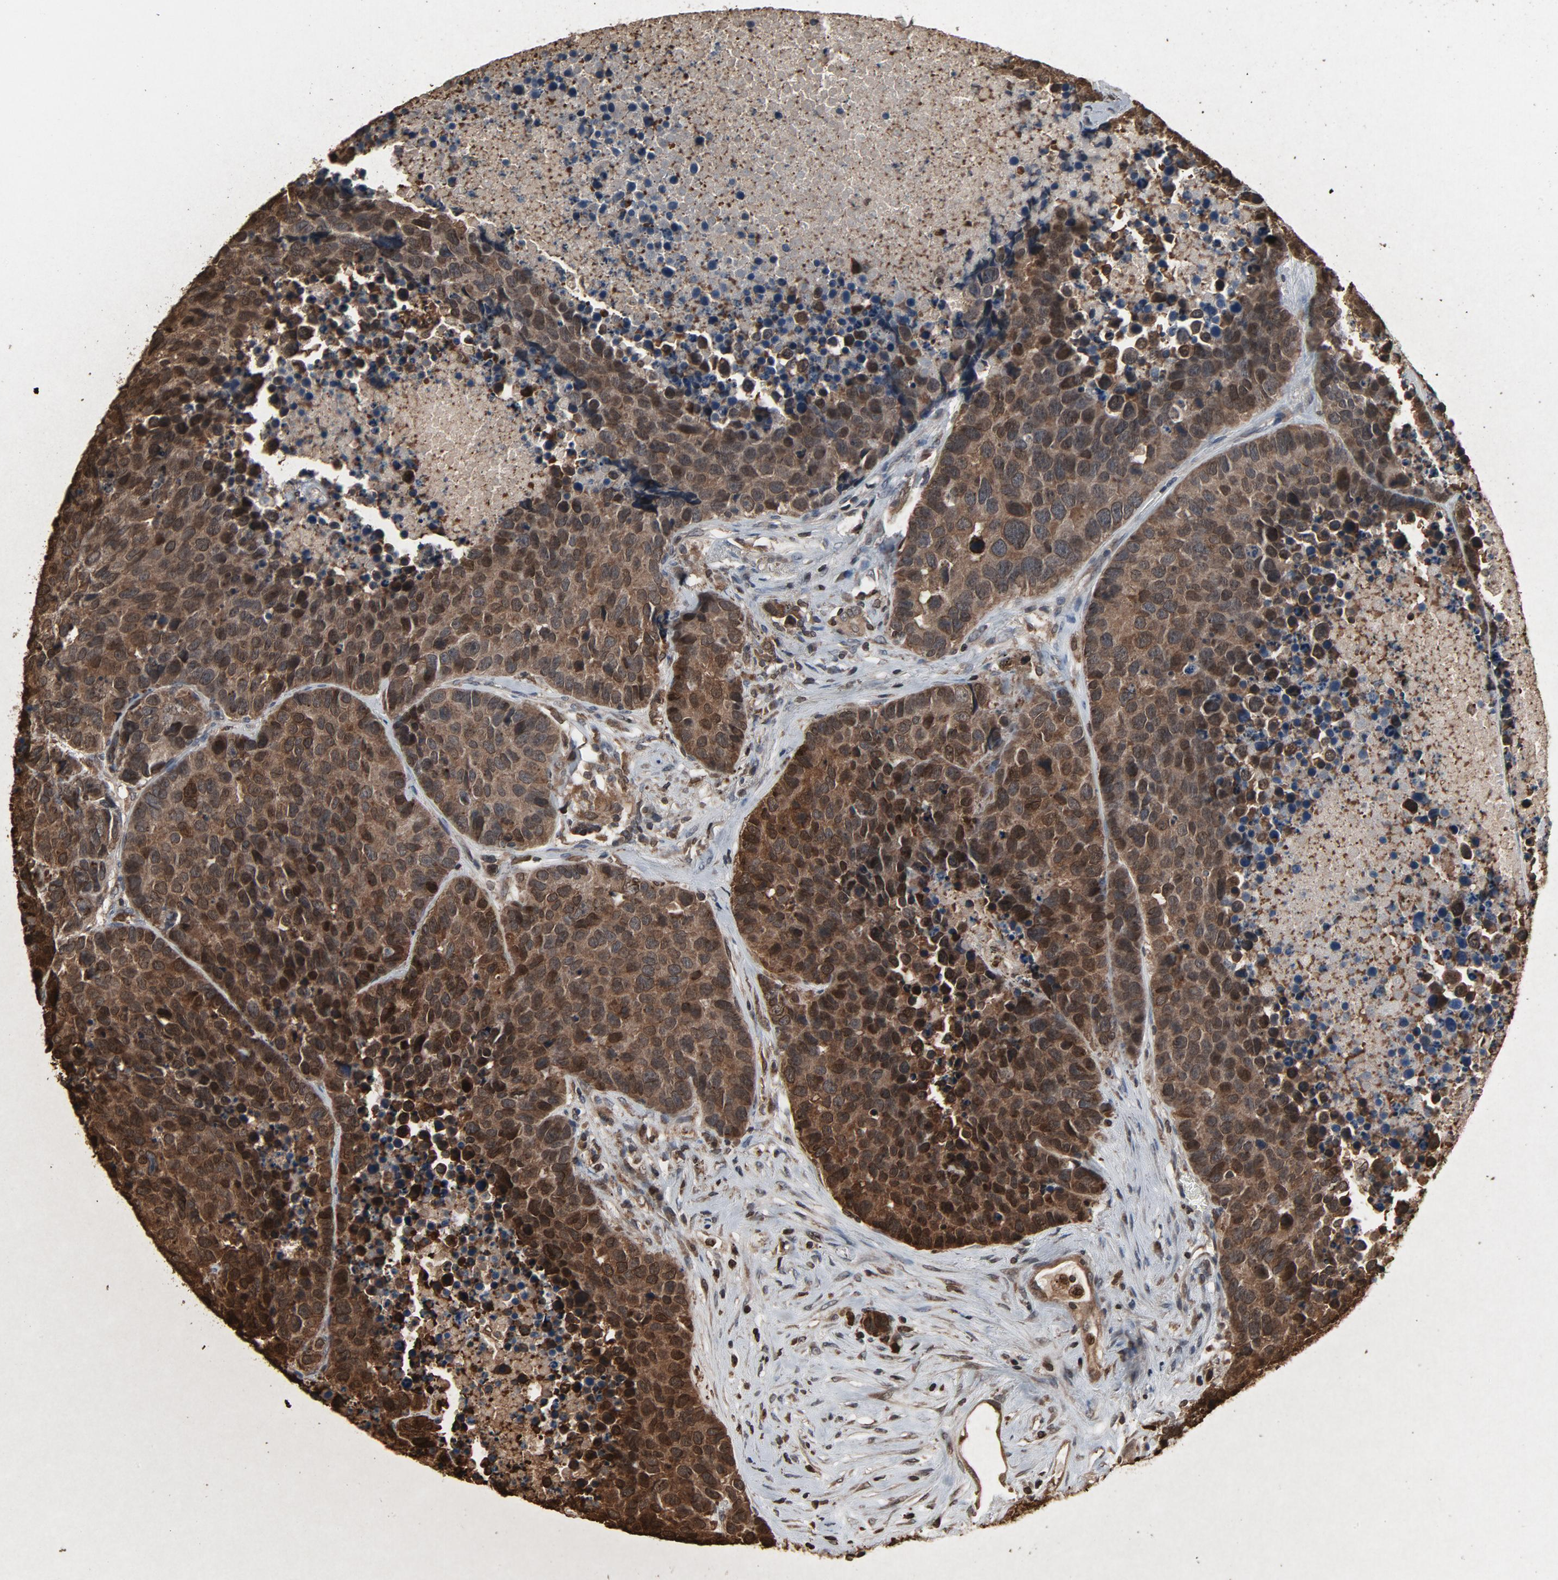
{"staining": {"intensity": "moderate", "quantity": ">75%", "location": "cytoplasmic/membranous"}, "tissue": "carcinoid", "cell_type": "Tumor cells", "image_type": "cancer", "snomed": [{"axis": "morphology", "description": "Carcinoid, malignant, NOS"}, {"axis": "topography", "description": "Lung"}], "caption": "Carcinoid was stained to show a protein in brown. There is medium levels of moderate cytoplasmic/membranous staining in approximately >75% of tumor cells.", "gene": "UBE2D1", "patient": {"sex": "male", "age": 60}}